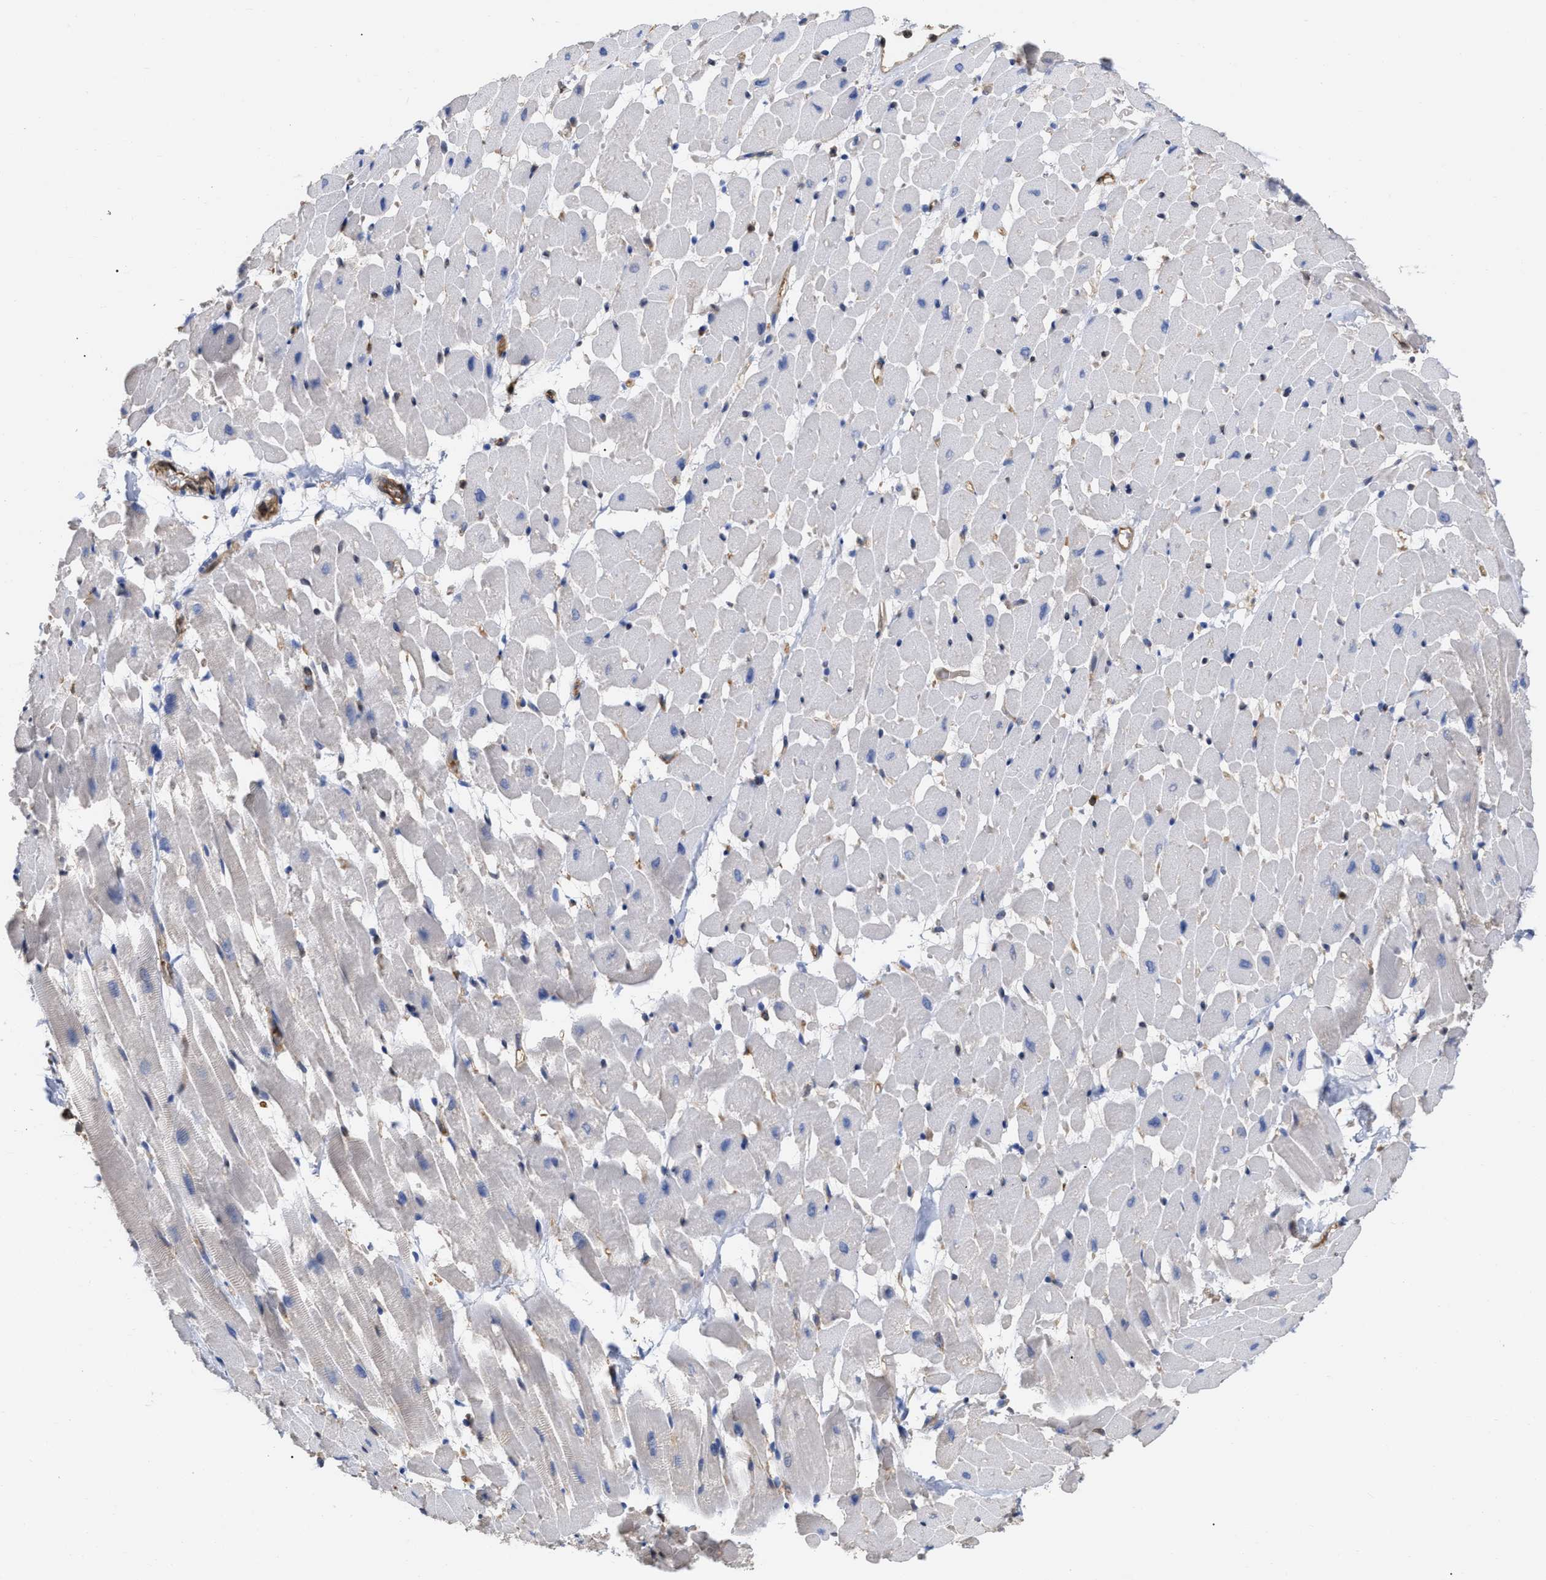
{"staining": {"intensity": "negative", "quantity": "none", "location": "none"}, "tissue": "heart muscle", "cell_type": "Cardiomyocytes", "image_type": "normal", "snomed": [{"axis": "morphology", "description": "Normal tissue, NOS"}, {"axis": "topography", "description": "Heart"}], "caption": "Human heart muscle stained for a protein using IHC shows no expression in cardiomyocytes.", "gene": "GIMAP4", "patient": {"sex": "male", "age": 45}}